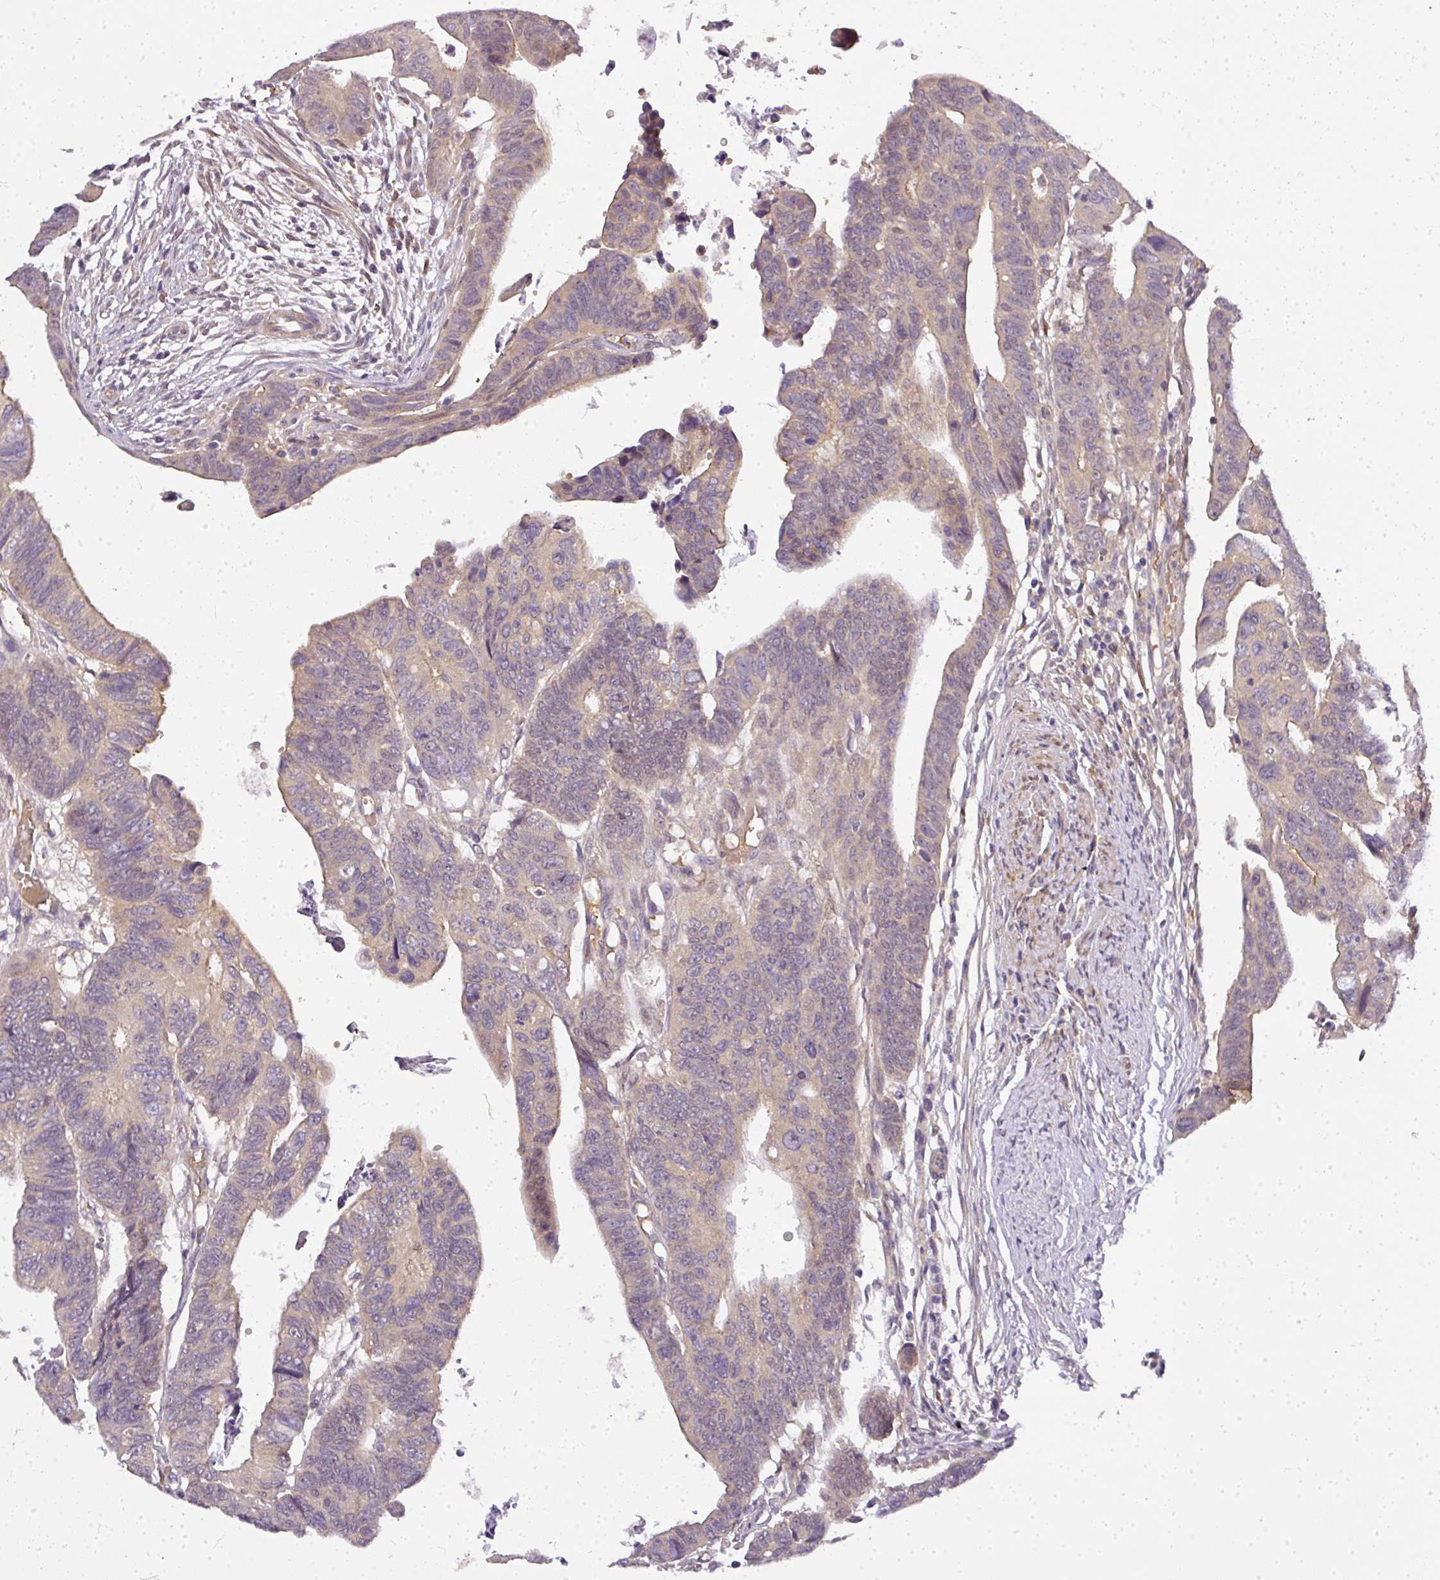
{"staining": {"intensity": "weak", "quantity": "<25%", "location": "cytoplasmic/membranous"}, "tissue": "colorectal cancer", "cell_type": "Tumor cells", "image_type": "cancer", "snomed": [{"axis": "morphology", "description": "Adenocarcinoma, NOS"}, {"axis": "topography", "description": "Rectum"}], "caption": "This is an immunohistochemistry (IHC) image of adenocarcinoma (colorectal). There is no staining in tumor cells.", "gene": "ADH5", "patient": {"sex": "female", "age": 65}}